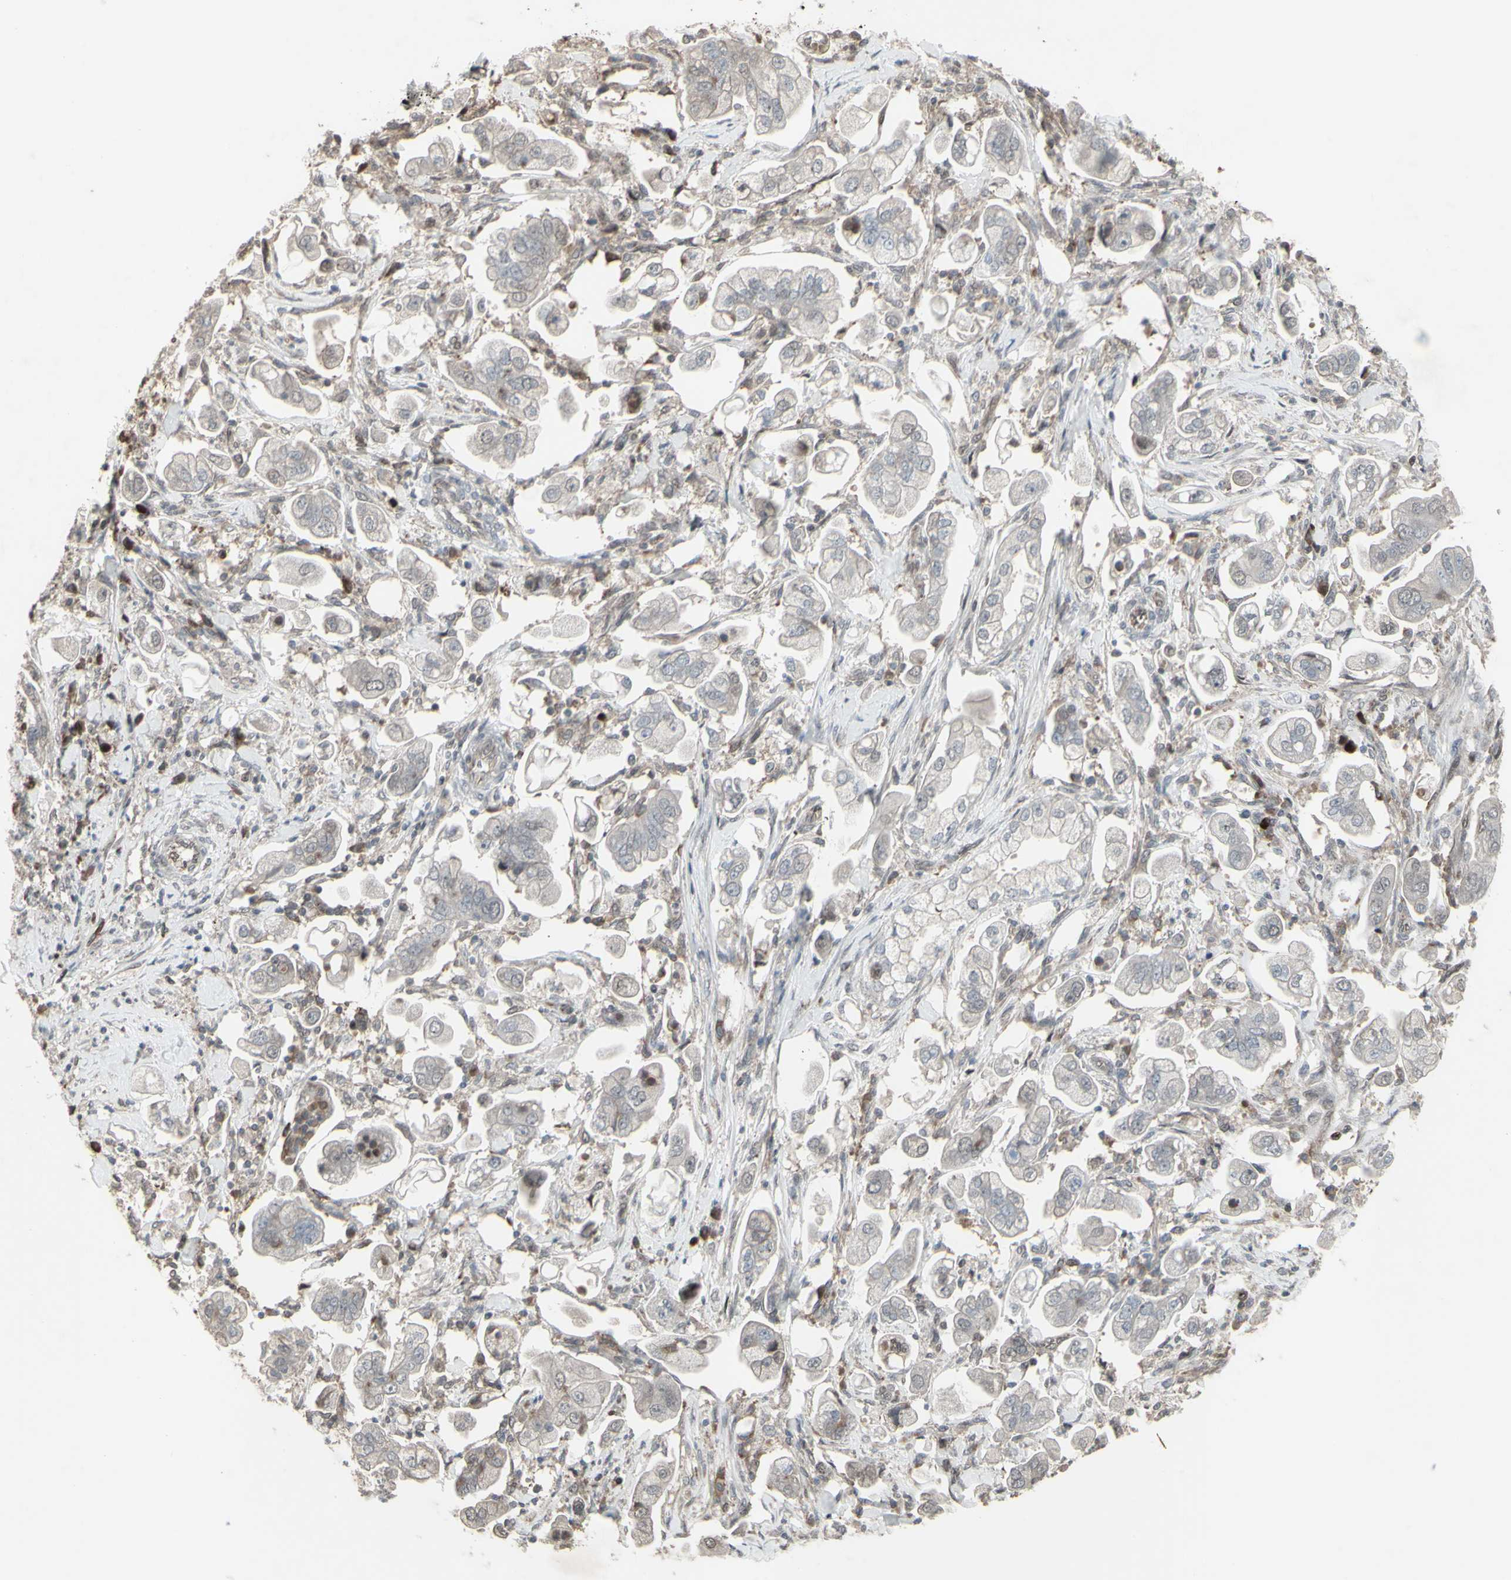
{"staining": {"intensity": "weak", "quantity": "25%-75%", "location": "cytoplasmic/membranous"}, "tissue": "stomach cancer", "cell_type": "Tumor cells", "image_type": "cancer", "snomed": [{"axis": "morphology", "description": "Adenocarcinoma, NOS"}, {"axis": "topography", "description": "Stomach"}], "caption": "This is a histology image of IHC staining of stomach adenocarcinoma, which shows weak positivity in the cytoplasmic/membranous of tumor cells.", "gene": "CD33", "patient": {"sex": "male", "age": 62}}